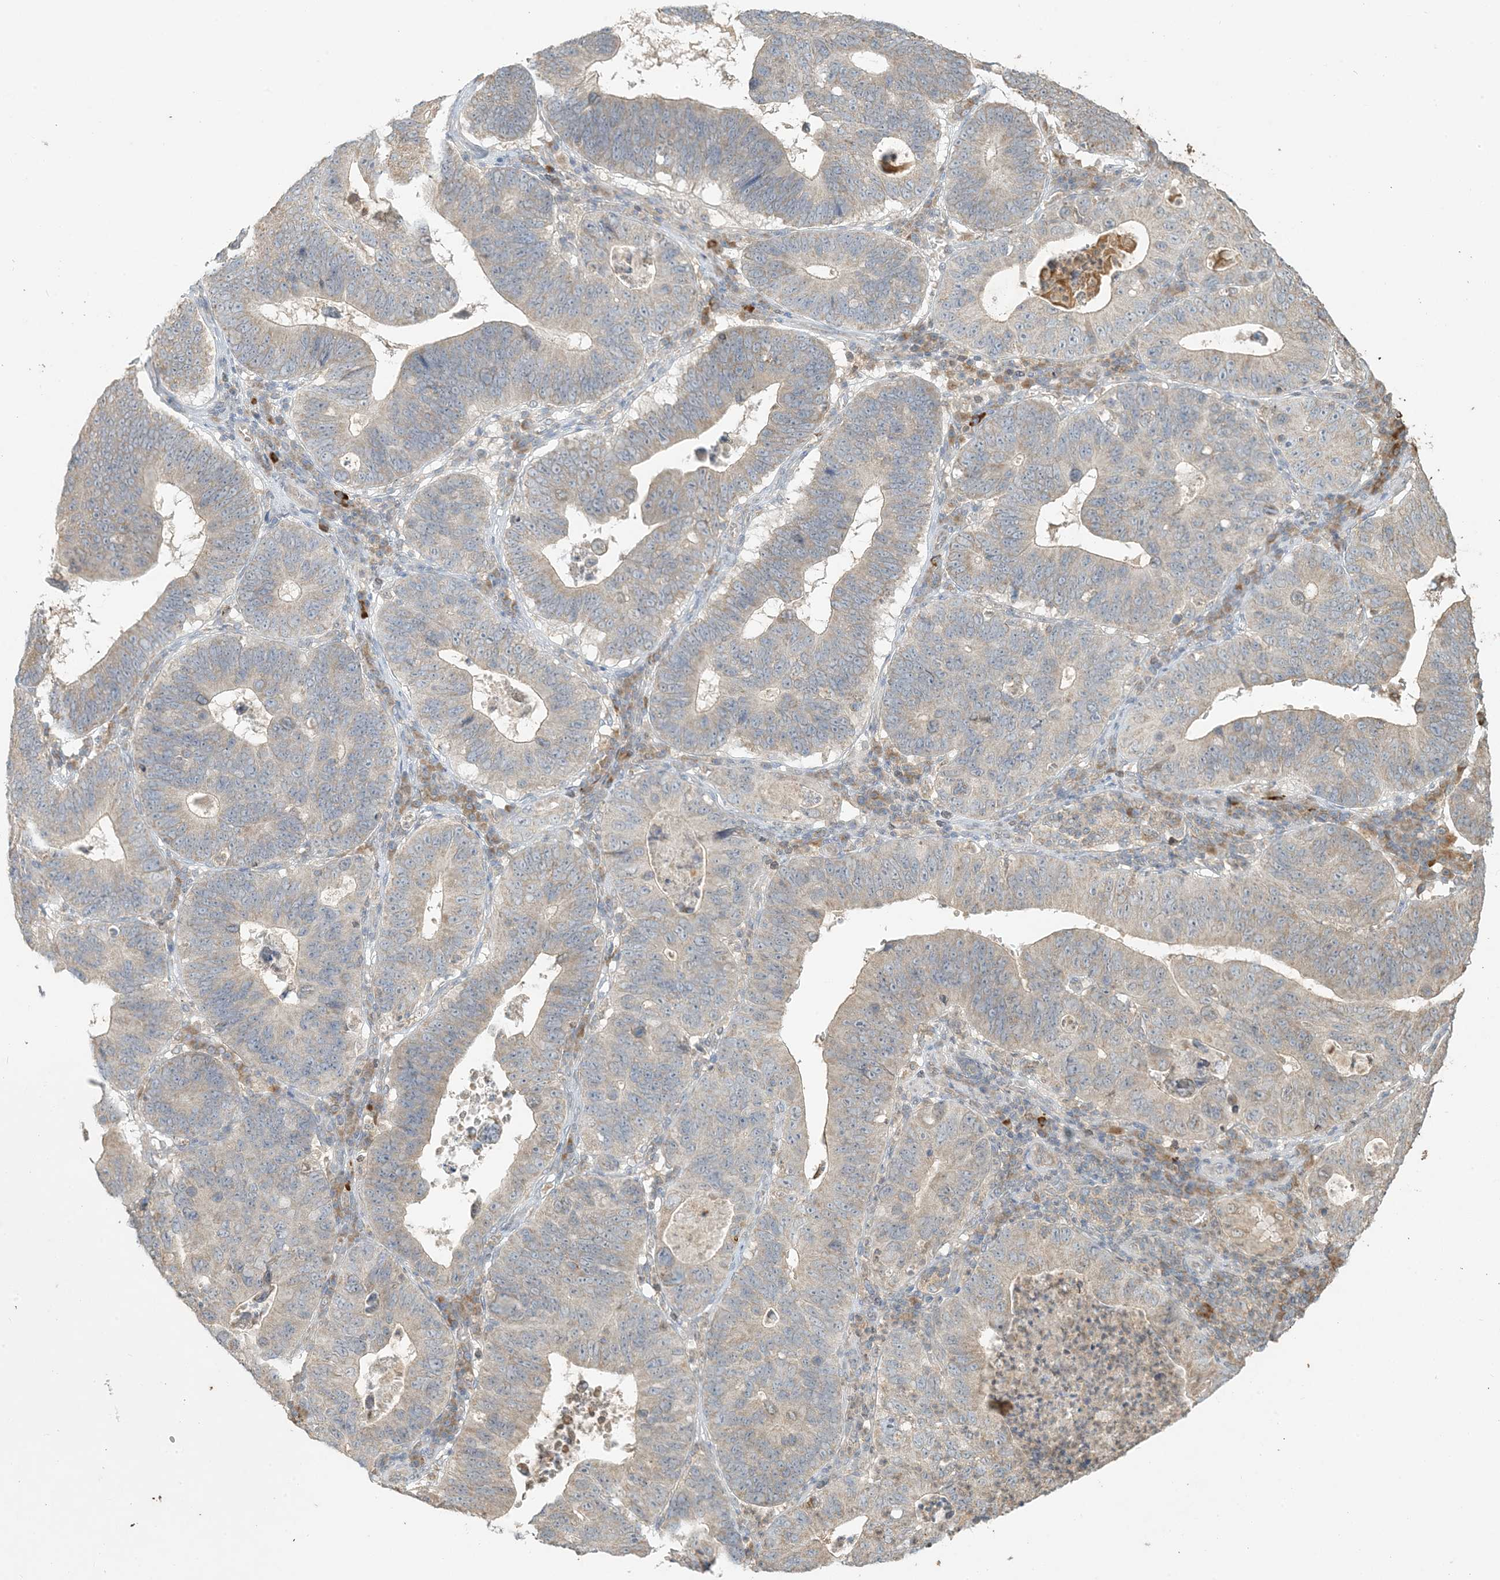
{"staining": {"intensity": "moderate", "quantity": "<25%", "location": "cytoplasmic/membranous"}, "tissue": "stomach cancer", "cell_type": "Tumor cells", "image_type": "cancer", "snomed": [{"axis": "morphology", "description": "Adenocarcinoma, NOS"}, {"axis": "topography", "description": "Stomach"}], "caption": "About <25% of tumor cells in human stomach cancer demonstrate moderate cytoplasmic/membranous protein staining as visualized by brown immunohistochemical staining.", "gene": "MCOLN1", "patient": {"sex": "male", "age": 59}}